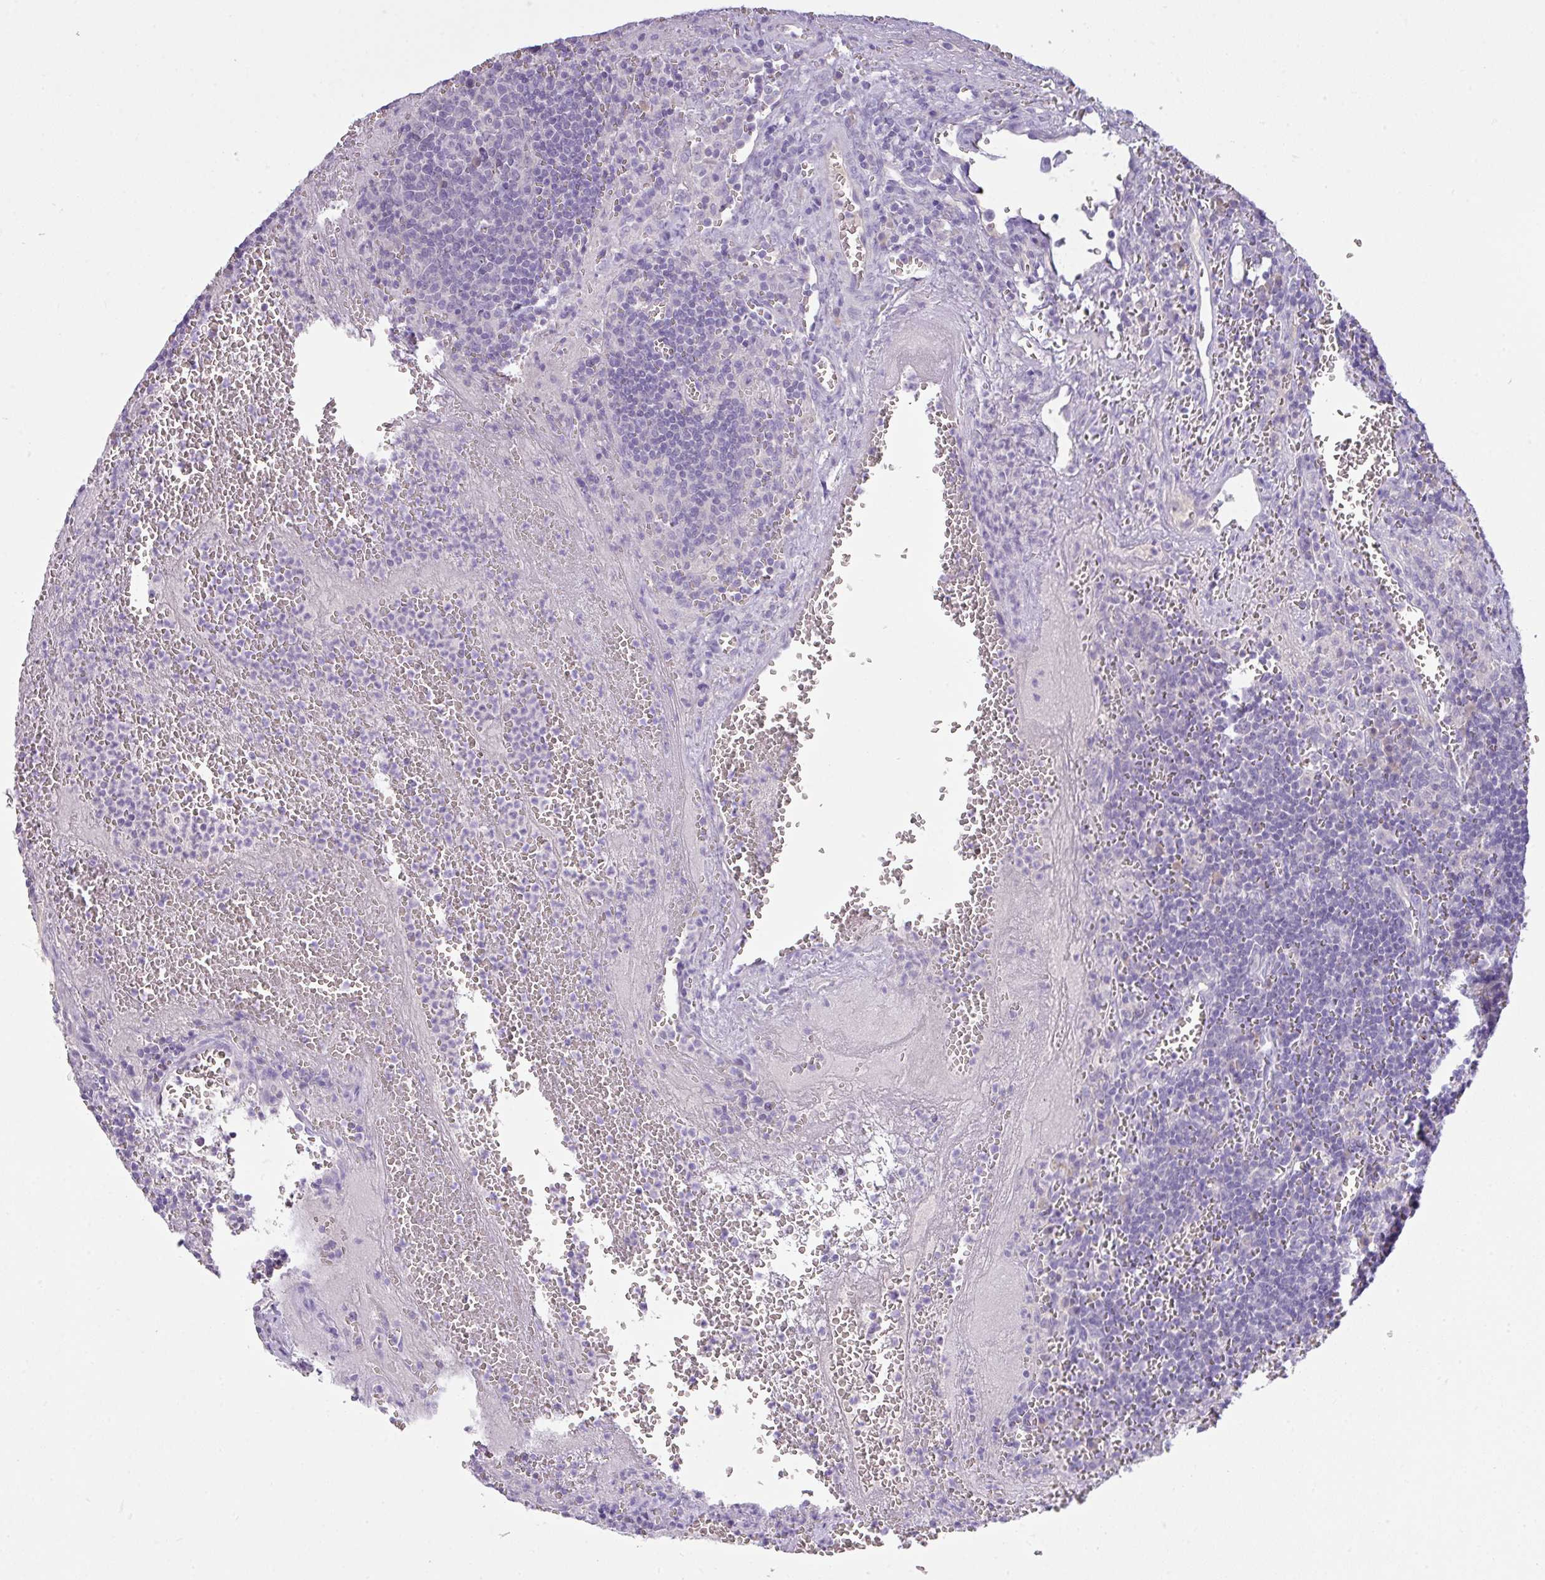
{"staining": {"intensity": "negative", "quantity": "none", "location": "none"}, "tissue": "lymph node", "cell_type": "Germinal center cells", "image_type": "normal", "snomed": [{"axis": "morphology", "description": "Normal tissue, NOS"}, {"axis": "topography", "description": "Lymph node"}], "caption": "This is an immunohistochemistry histopathology image of benign lymph node. There is no positivity in germinal center cells.", "gene": "OR6C6", "patient": {"sex": "male", "age": 50}}